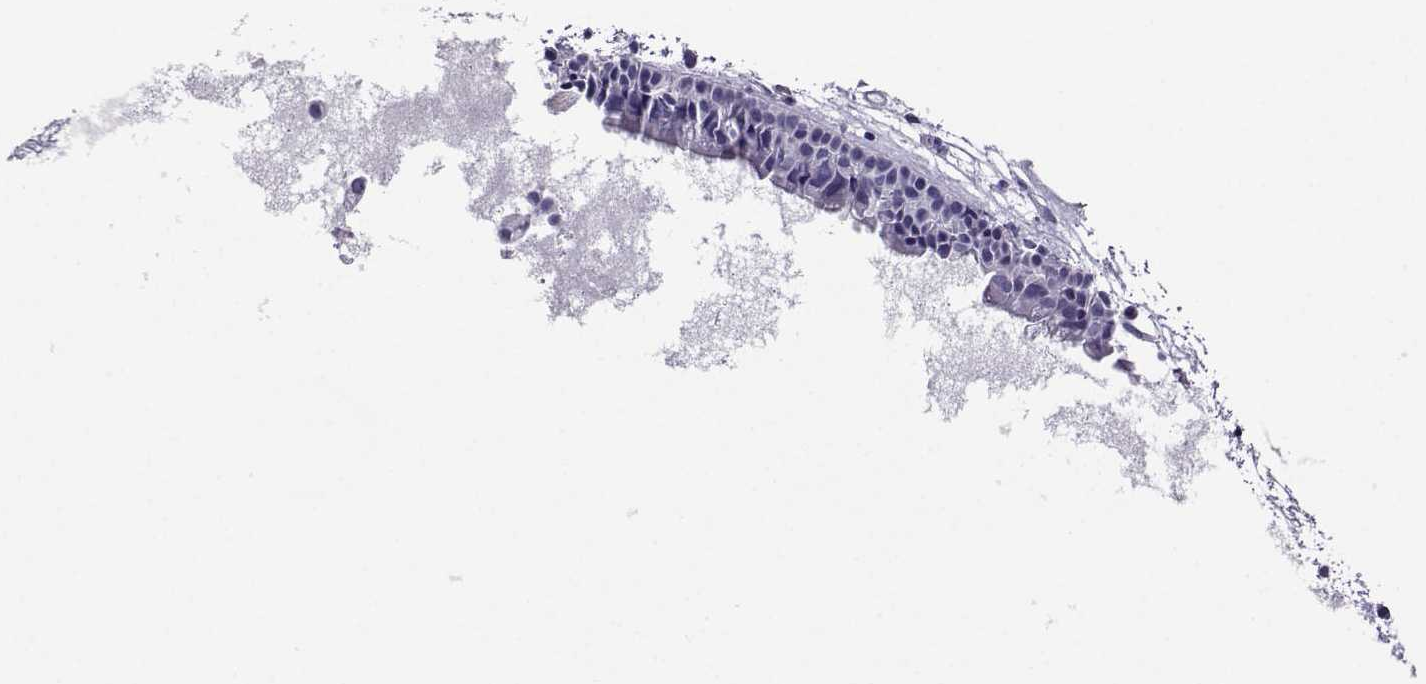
{"staining": {"intensity": "negative", "quantity": "none", "location": "none"}, "tissue": "nasopharynx", "cell_type": "Respiratory epithelial cells", "image_type": "normal", "snomed": [{"axis": "morphology", "description": "Normal tissue, NOS"}, {"axis": "topography", "description": "Nasopharynx"}], "caption": "IHC histopathology image of normal nasopharynx: nasopharynx stained with DAB shows no significant protein staining in respiratory epithelial cells.", "gene": "CRYBB1", "patient": {"sex": "male", "age": 61}}